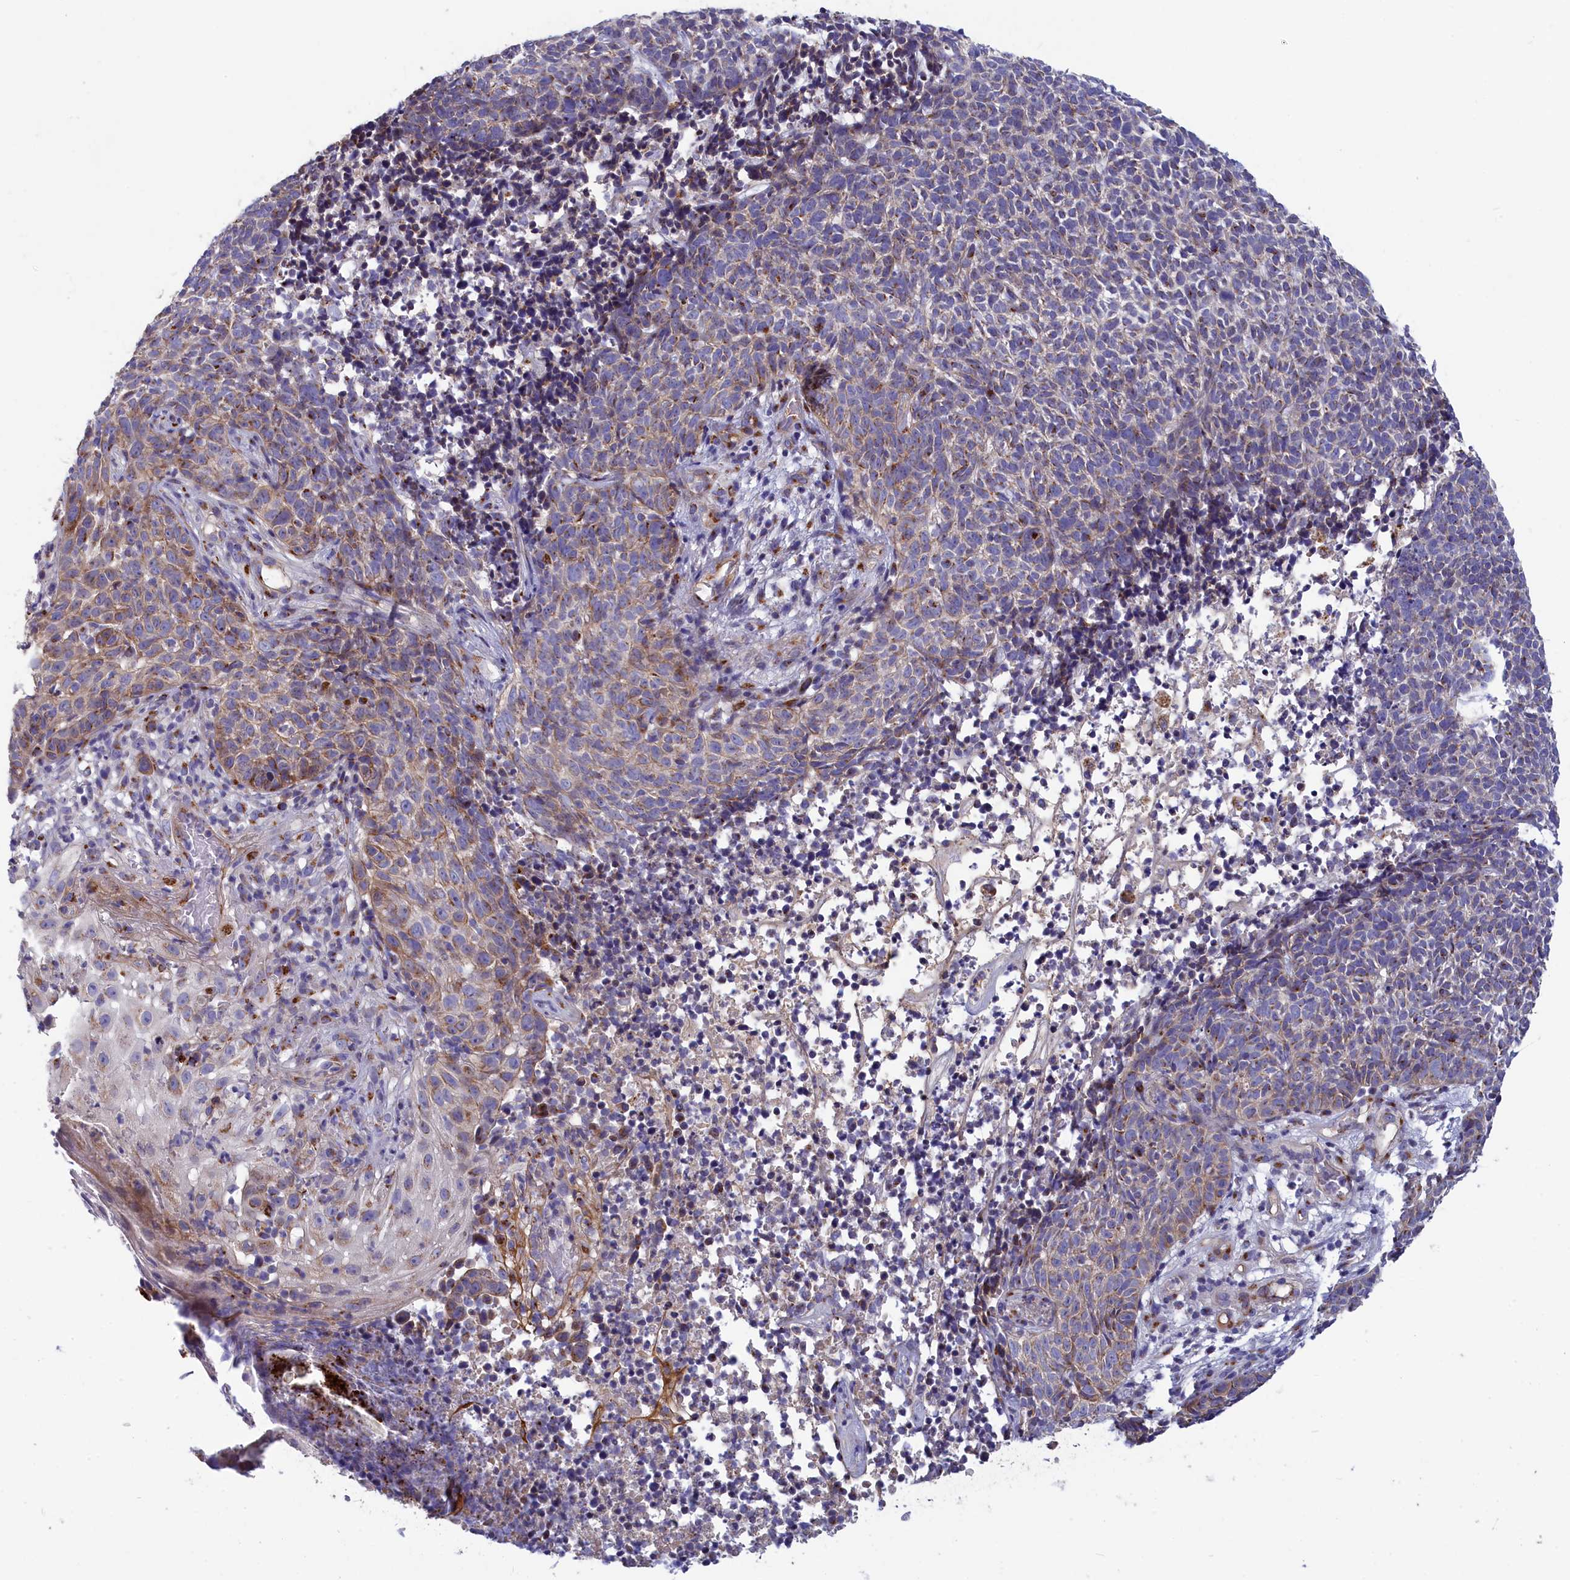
{"staining": {"intensity": "moderate", "quantity": "<25%", "location": "cytoplasmic/membranous"}, "tissue": "skin cancer", "cell_type": "Tumor cells", "image_type": "cancer", "snomed": [{"axis": "morphology", "description": "Basal cell carcinoma"}, {"axis": "topography", "description": "Skin"}], "caption": "The immunohistochemical stain labels moderate cytoplasmic/membranous positivity in tumor cells of basal cell carcinoma (skin) tissue.", "gene": "TUBGCP4", "patient": {"sex": "female", "age": 84}}